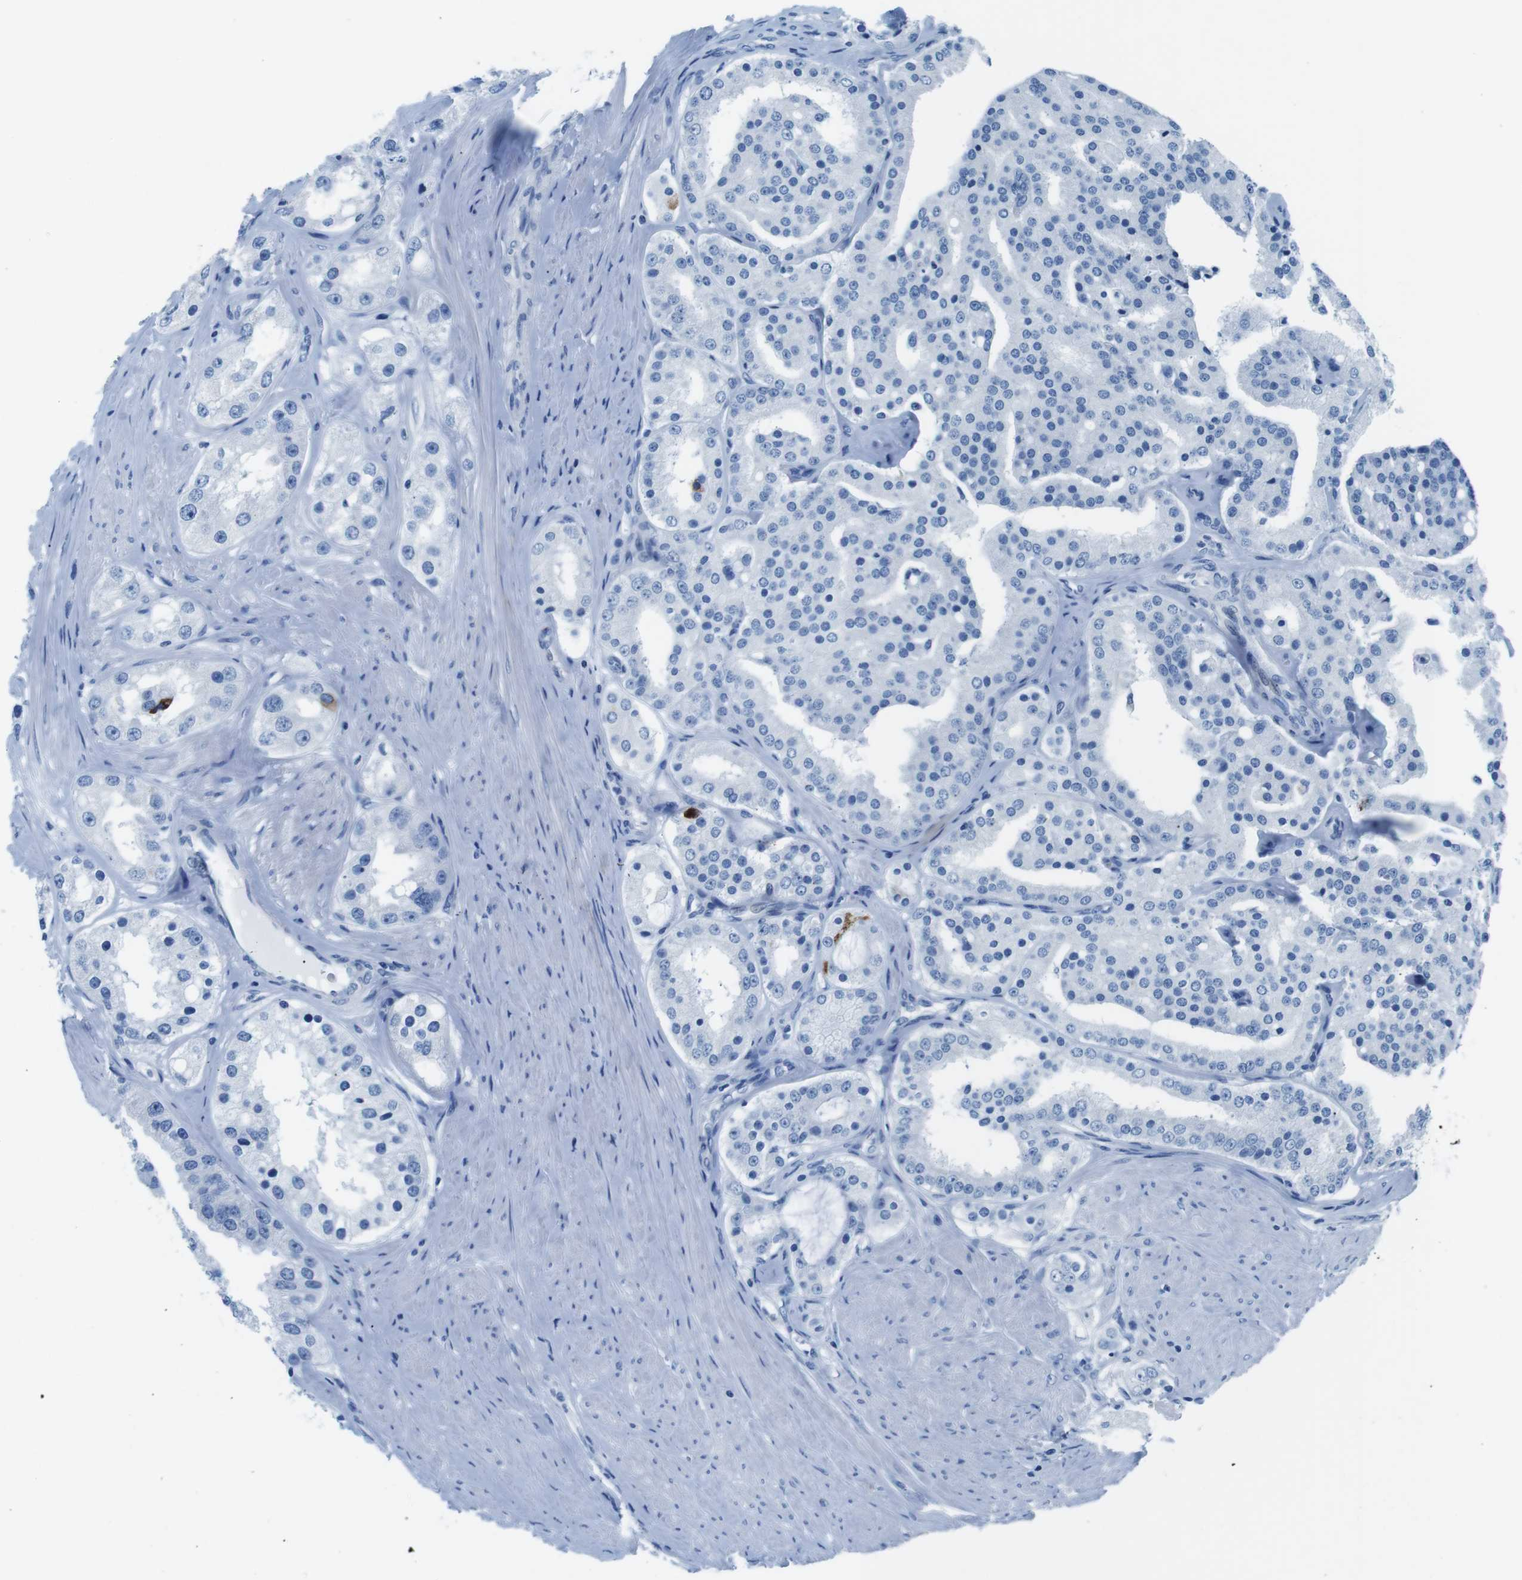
{"staining": {"intensity": "strong", "quantity": "<25%", "location": "cytoplasmic/membranous"}, "tissue": "prostate cancer", "cell_type": "Tumor cells", "image_type": "cancer", "snomed": [{"axis": "morphology", "description": "Adenocarcinoma, Low grade"}, {"axis": "topography", "description": "Prostate"}], "caption": "Immunohistochemistry (IHC) of prostate cancer reveals medium levels of strong cytoplasmic/membranous staining in approximately <25% of tumor cells.", "gene": "MUC2", "patient": {"sex": "male", "age": 63}}